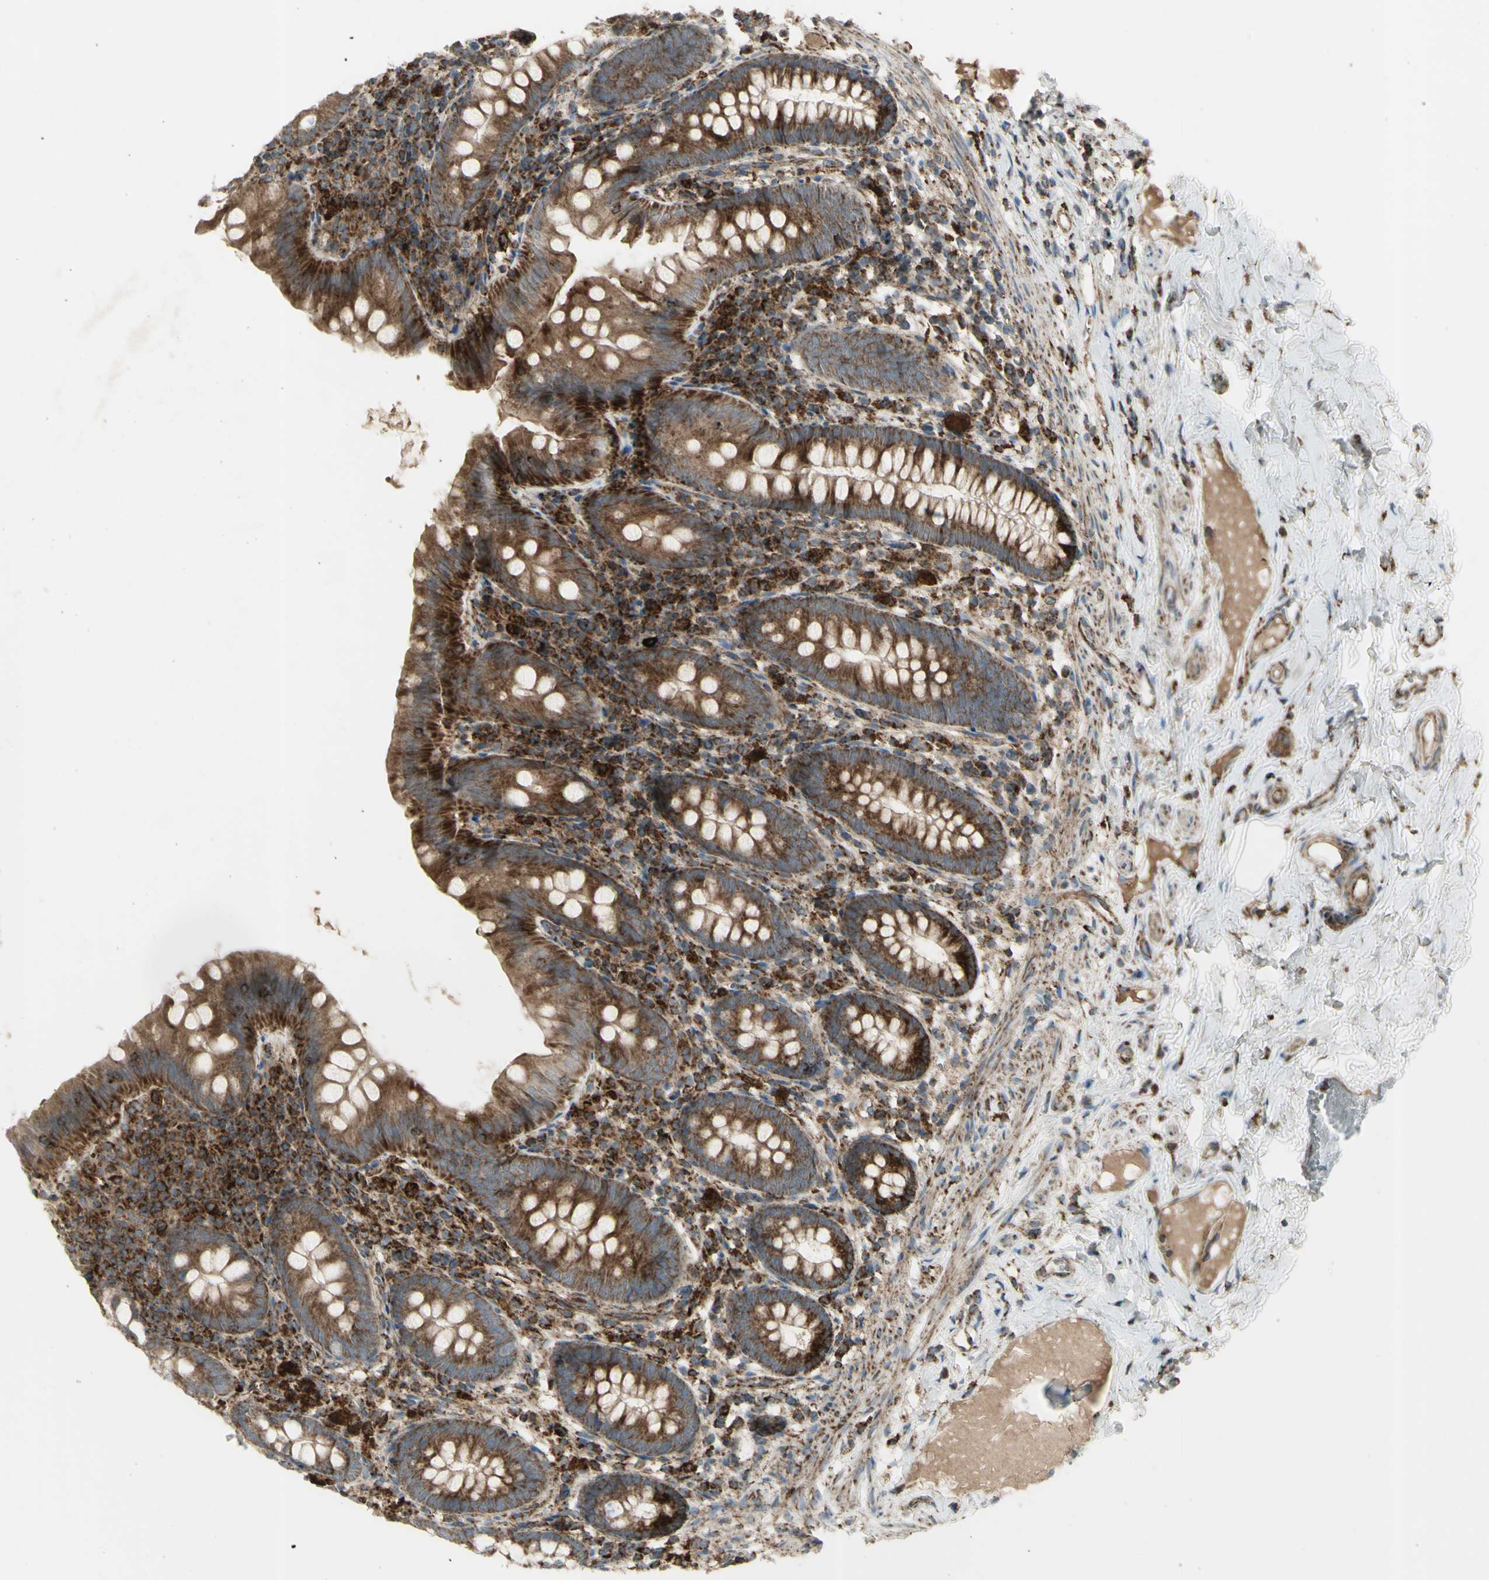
{"staining": {"intensity": "strong", "quantity": ">75%", "location": "cytoplasmic/membranous"}, "tissue": "appendix", "cell_type": "Glandular cells", "image_type": "normal", "snomed": [{"axis": "morphology", "description": "Normal tissue, NOS"}, {"axis": "topography", "description": "Appendix"}], "caption": "A brown stain shows strong cytoplasmic/membranous staining of a protein in glandular cells of benign appendix.", "gene": "CYB5R1", "patient": {"sex": "male", "age": 52}}